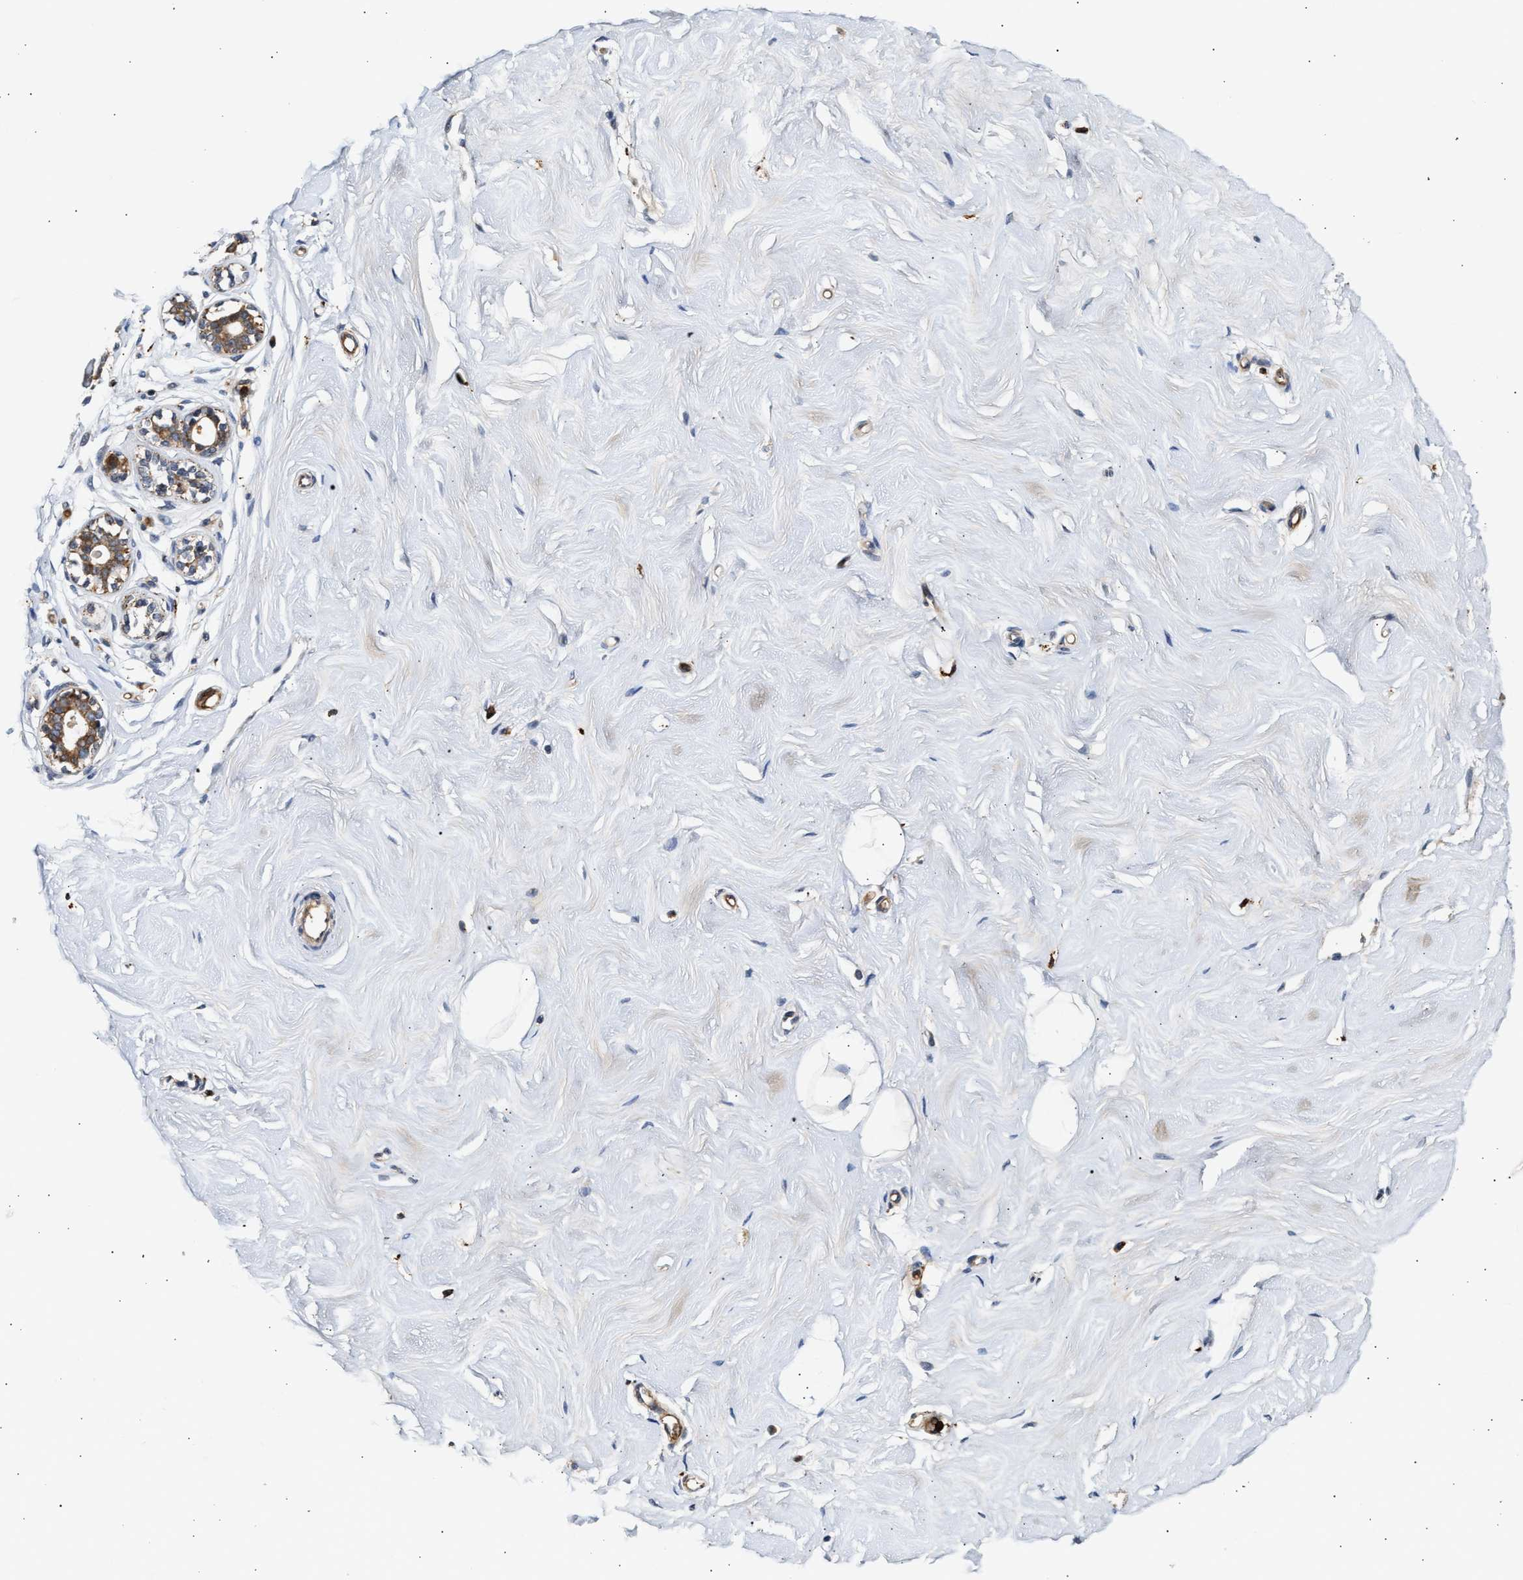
{"staining": {"intensity": "weak", "quantity": ">75%", "location": "cytoplasmic/membranous"}, "tissue": "breast", "cell_type": "Adipocytes", "image_type": "normal", "snomed": [{"axis": "morphology", "description": "Normal tissue, NOS"}, {"axis": "topography", "description": "Breast"}], "caption": "Immunohistochemistry (IHC) (DAB (3,3'-diaminobenzidine)) staining of benign human breast shows weak cytoplasmic/membranous protein positivity in about >75% of adipocytes.", "gene": "PLD3", "patient": {"sex": "female", "age": 23}}